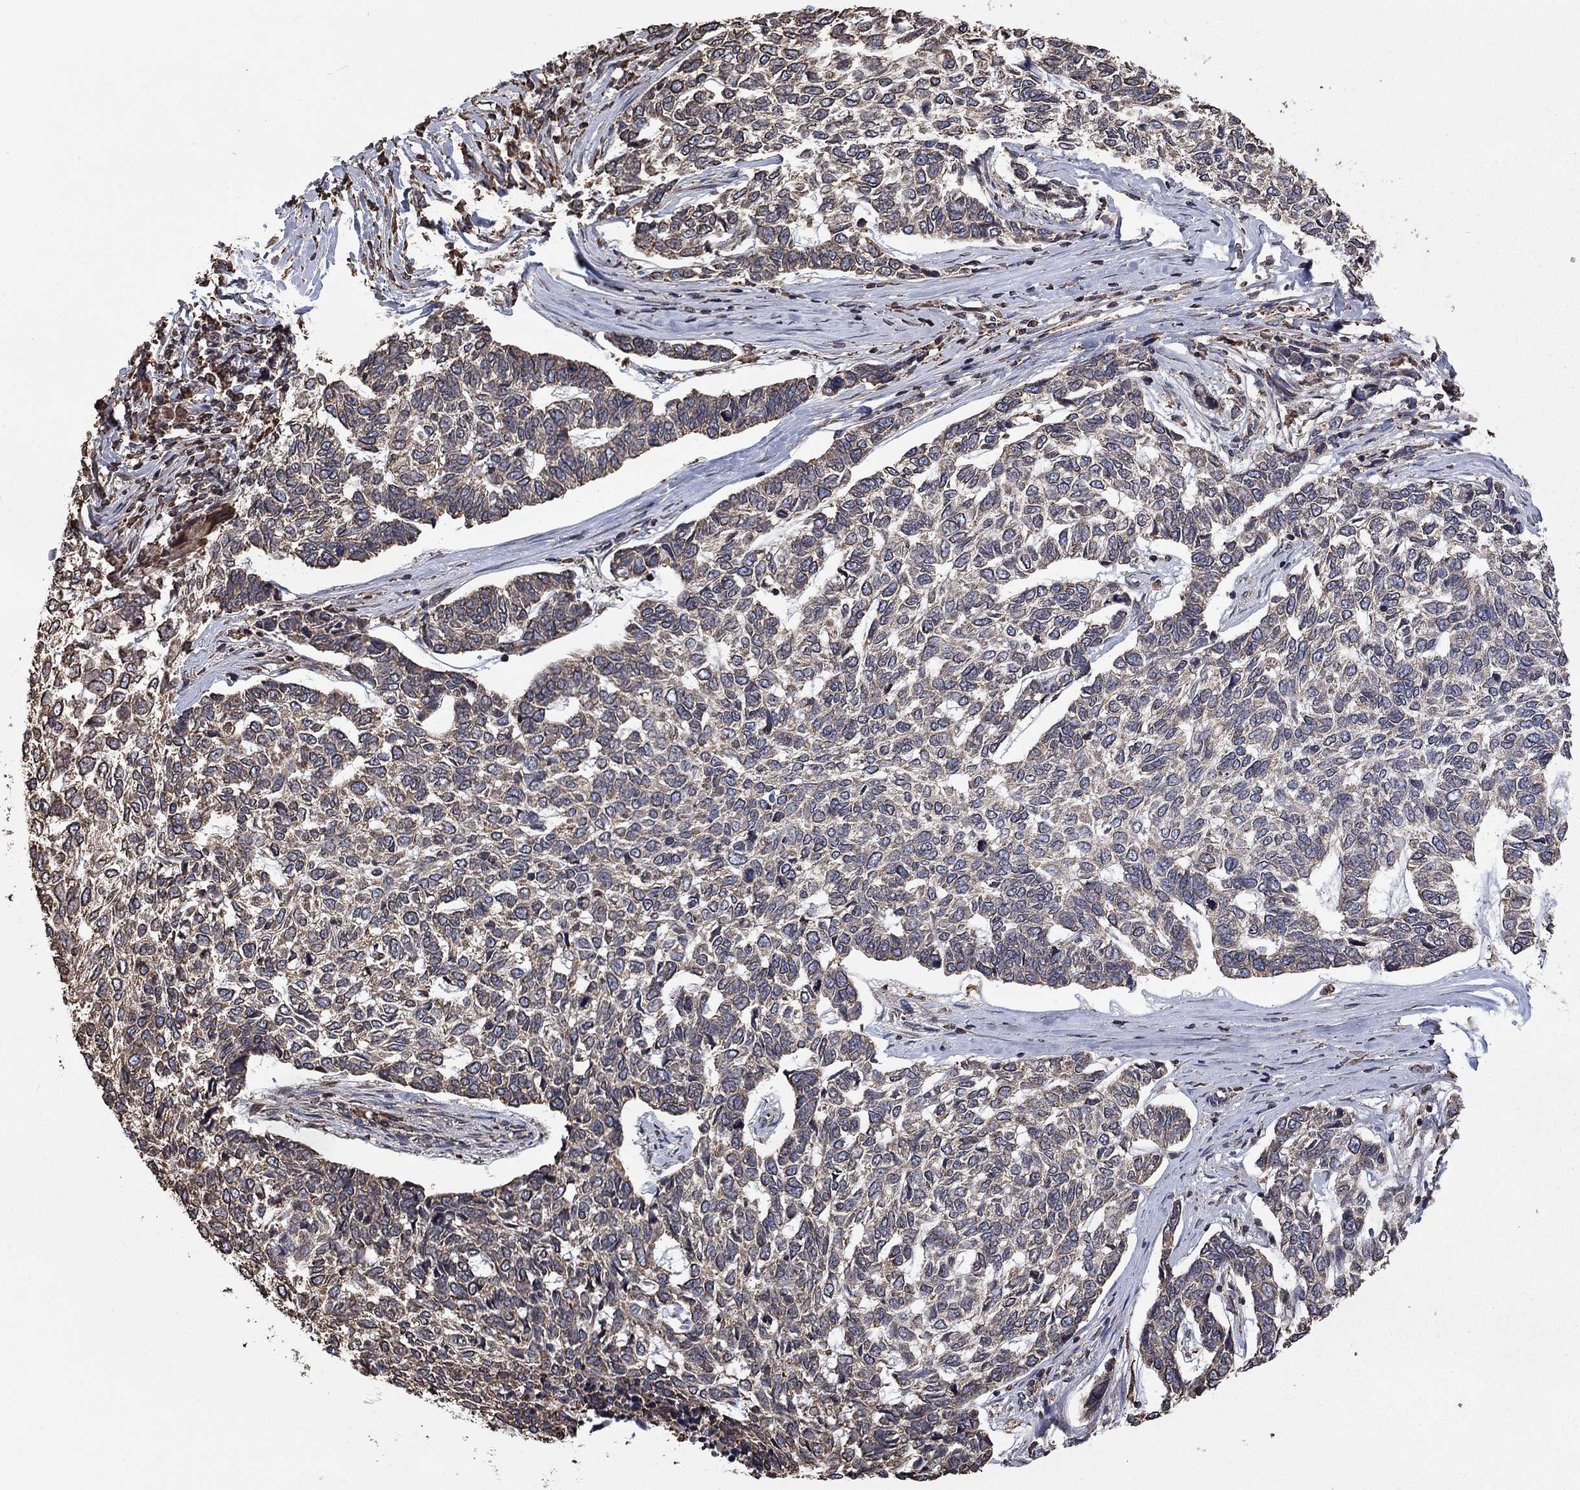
{"staining": {"intensity": "negative", "quantity": "none", "location": "none"}, "tissue": "skin cancer", "cell_type": "Tumor cells", "image_type": "cancer", "snomed": [{"axis": "morphology", "description": "Basal cell carcinoma"}, {"axis": "topography", "description": "Skin"}], "caption": "Immunohistochemistry of skin basal cell carcinoma demonstrates no staining in tumor cells.", "gene": "ESRRA", "patient": {"sex": "female", "age": 65}}